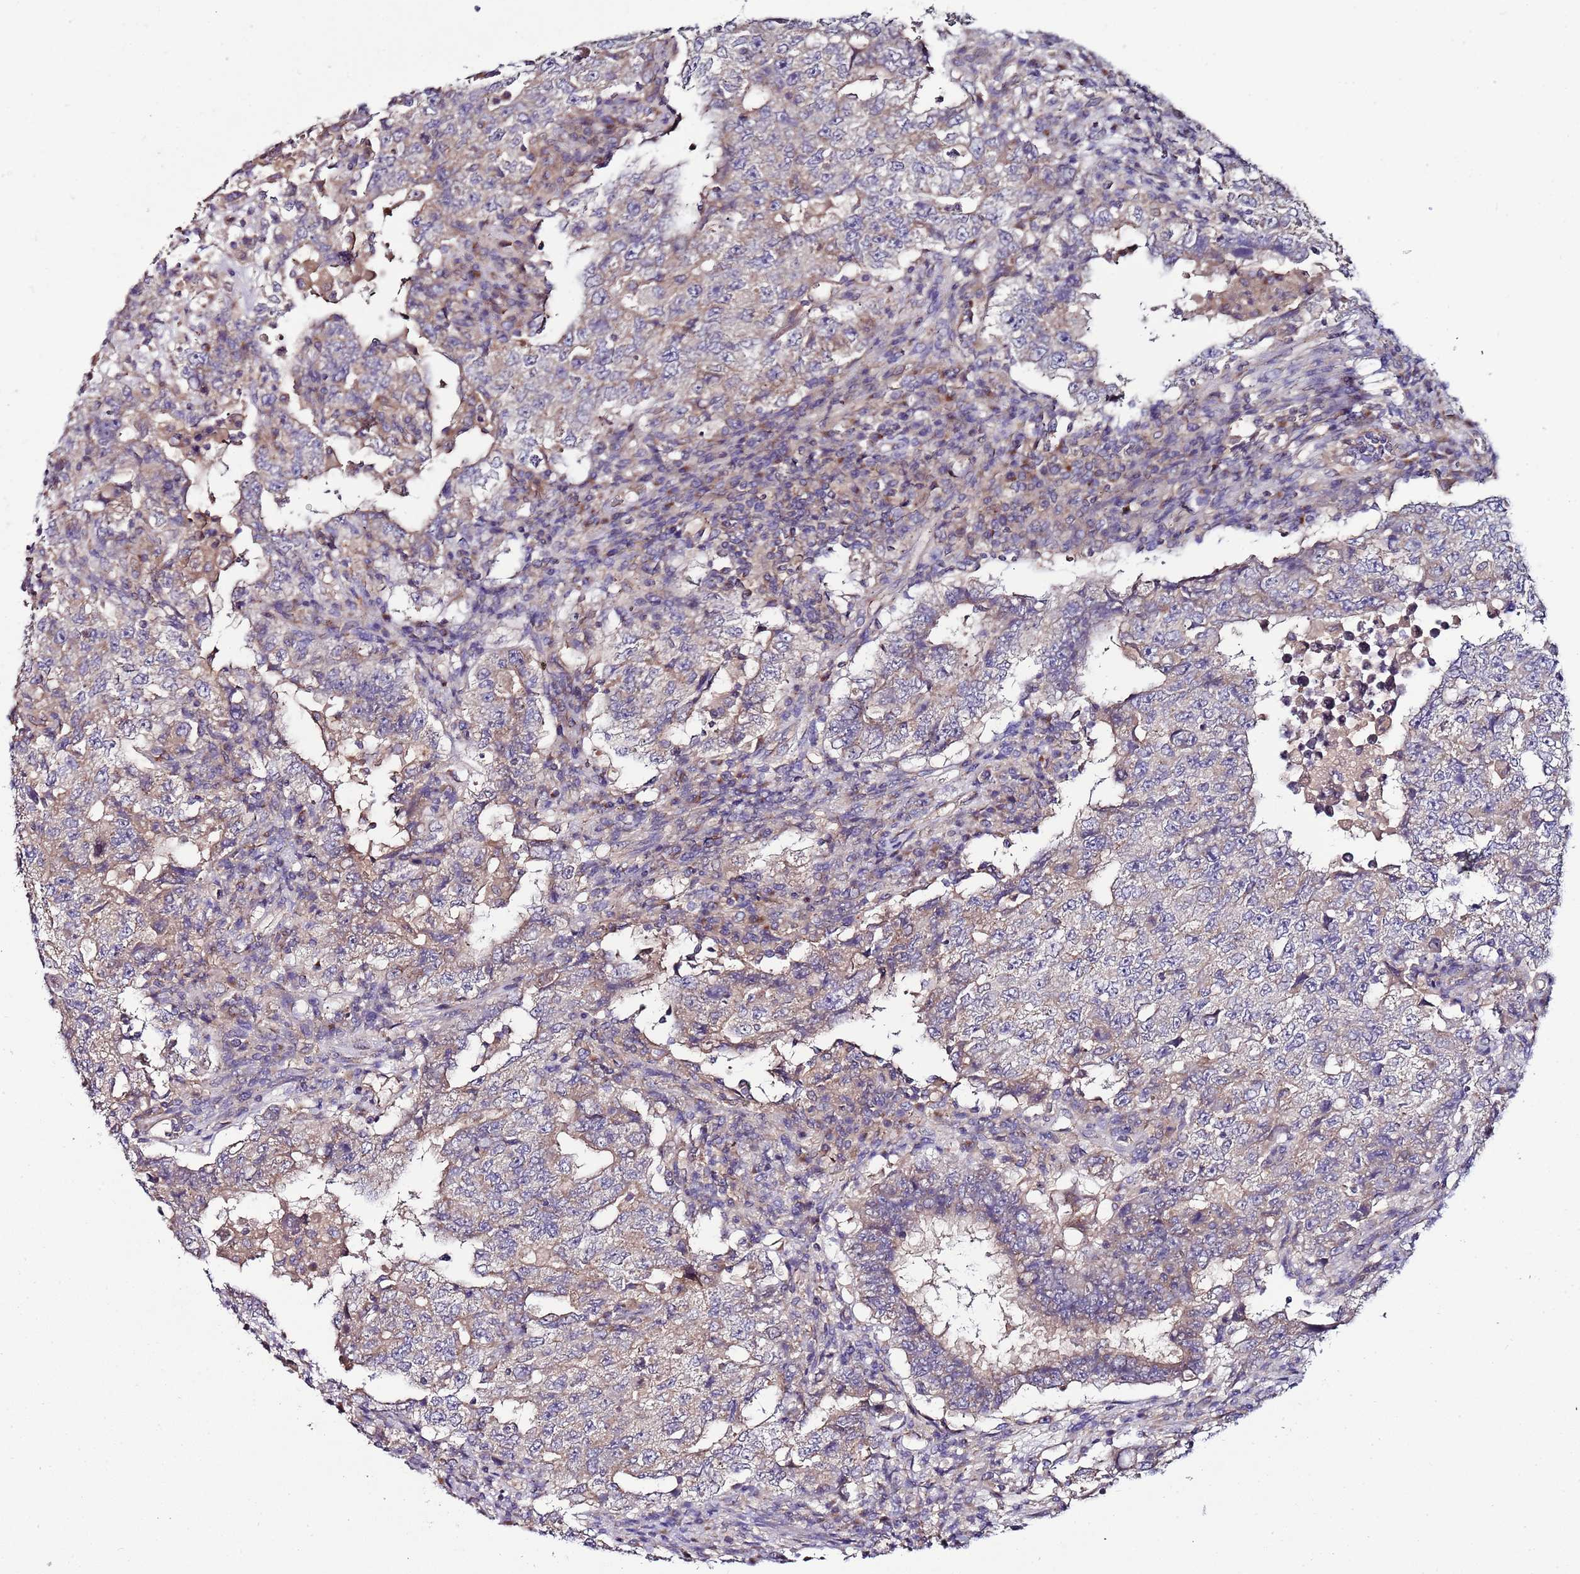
{"staining": {"intensity": "weak", "quantity": "<25%", "location": "cytoplasmic/membranous"}, "tissue": "testis cancer", "cell_type": "Tumor cells", "image_type": "cancer", "snomed": [{"axis": "morphology", "description": "Carcinoma, Embryonal, NOS"}, {"axis": "topography", "description": "Testis"}], "caption": "Embryonal carcinoma (testis) was stained to show a protein in brown. There is no significant staining in tumor cells.", "gene": "FAM20A", "patient": {"sex": "male", "age": 26}}